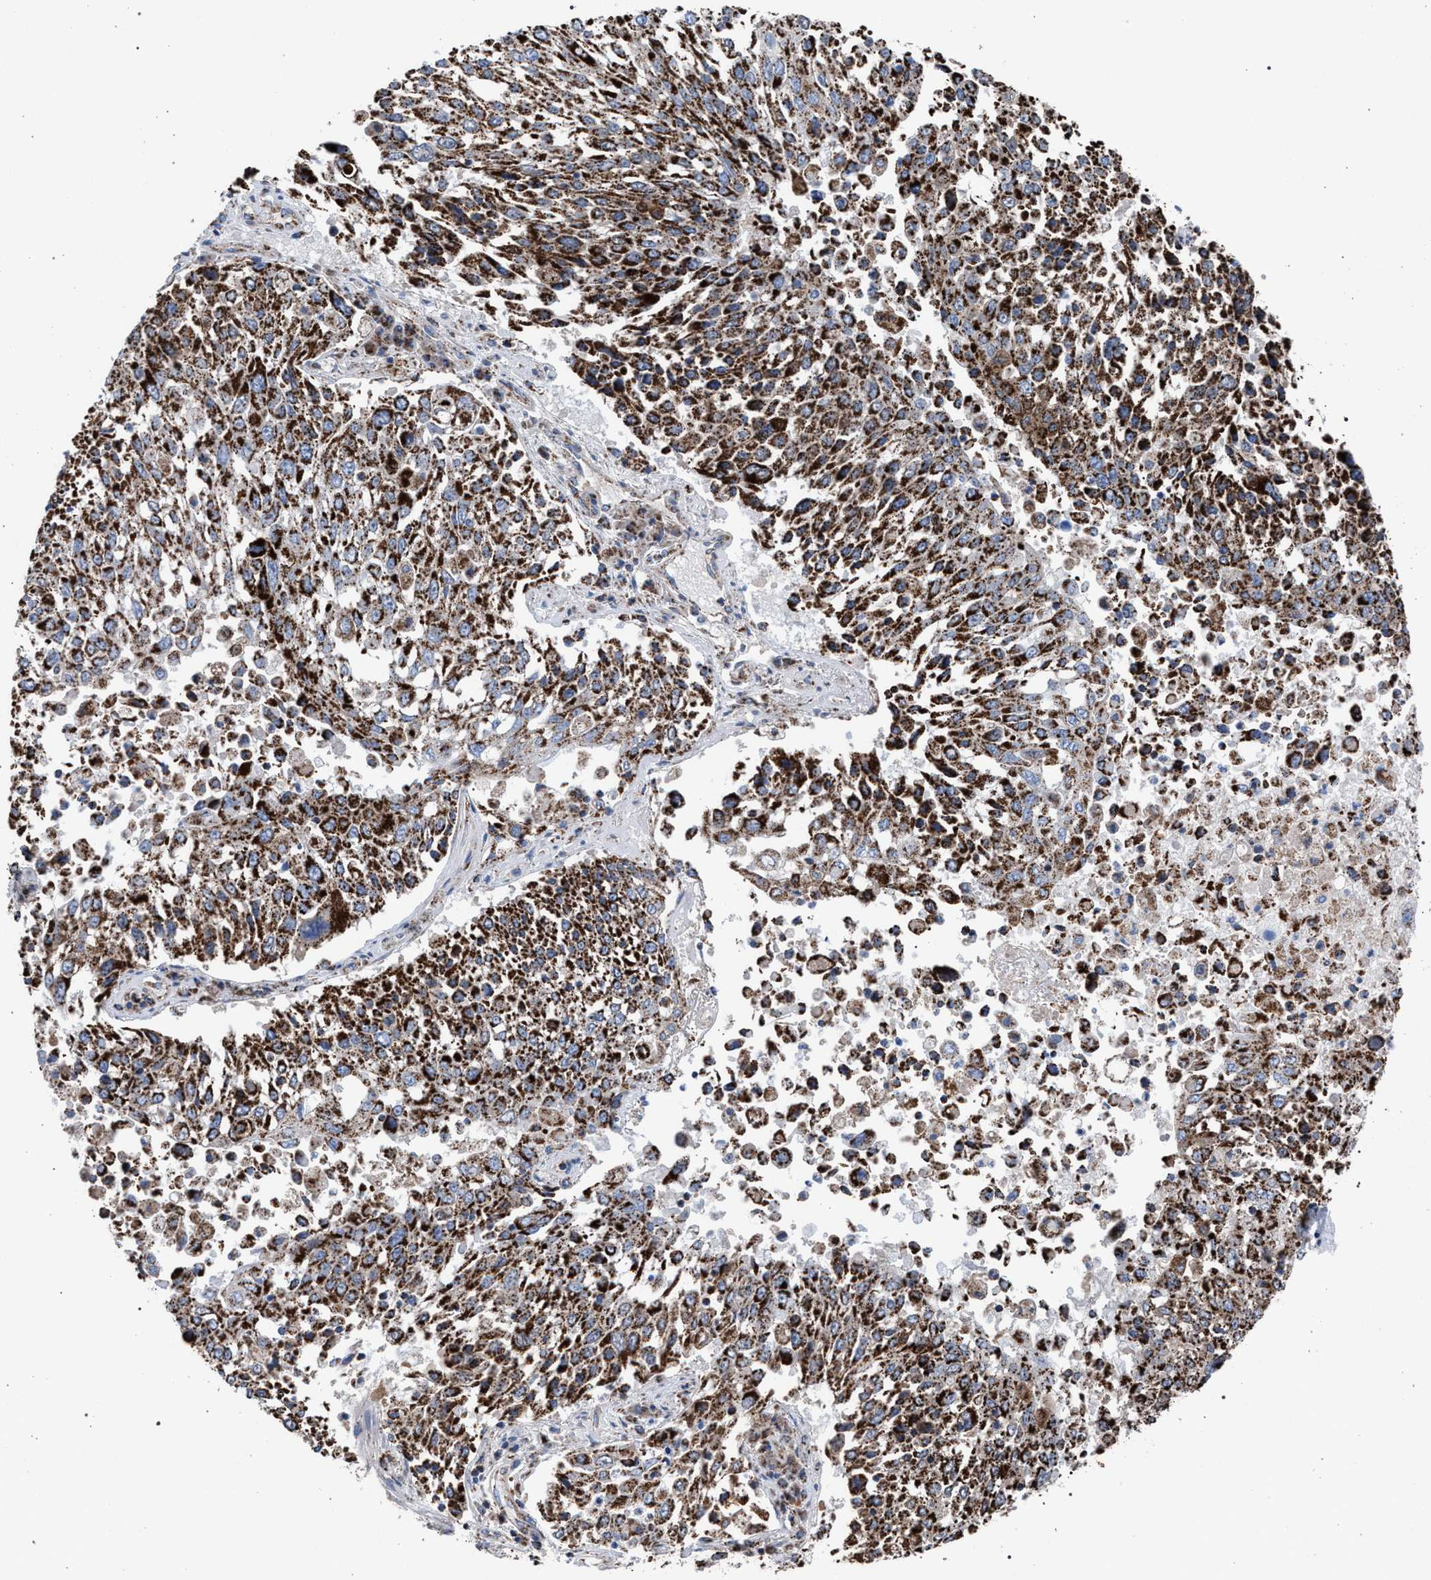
{"staining": {"intensity": "strong", "quantity": ">75%", "location": "cytoplasmic/membranous"}, "tissue": "lung cancer", "cell_type": "Tumor cells", "image_type": "cancer", "snomed": [{"axis": "morphology", "description": "Squamous cell carcinoma, NOS"}, {"axis": "topography", "description": "Lung"}], "caption": "Lung cancer (squamous cell carcinoma) stained for a protein displays strong cytoplasmic/membranous positivity in tumor cells. (DAB (3,3'-diaminobenzidine) = brown stain, brightfield microscopy at high magnification).", "gene": "VPS13A", "patient": {"sex": "male", "age": 65}}